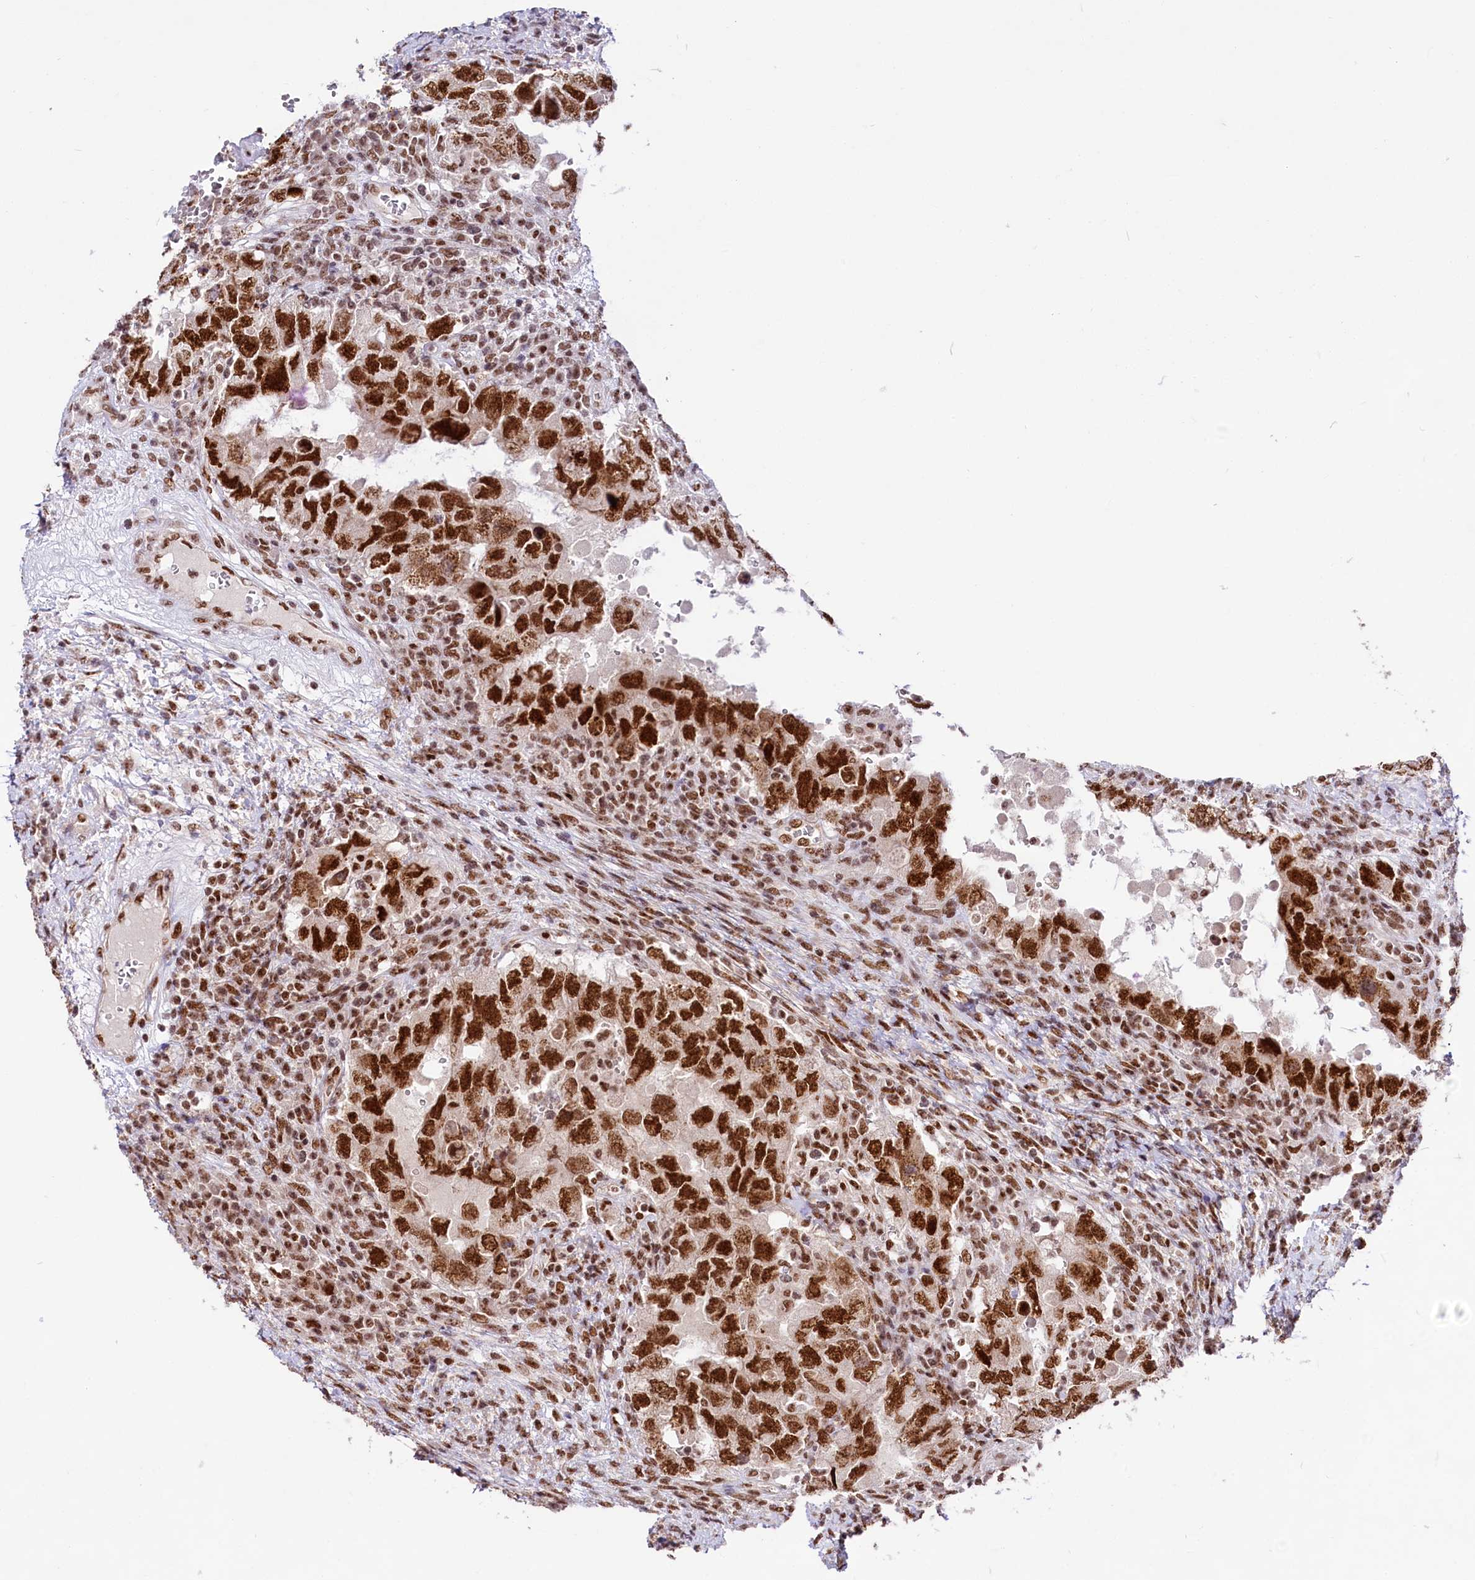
{"staining": {"intensity": "strong", "quantity": ">75%", "location": "nuclear"}, "tissue": "testis cancer", "cell_type": "Tumor cells", "image_type": "cancer", "snomed": [{"axis": "morphology", "description": "Carcinoma, Embryonal, NOS"}, {"axis": "topography", "description": "Testis"}], "caption": "Testis cancer (embryonal carcinoma) was stained to show a protein in brown. There is high levels of strong nuclear expression in approximately >75% of tumor cells. (Brightfield microscopy of DAB IHC at high magnification).", "gene": "HIRA", "patient": {"sex": "male", "age": 26}}